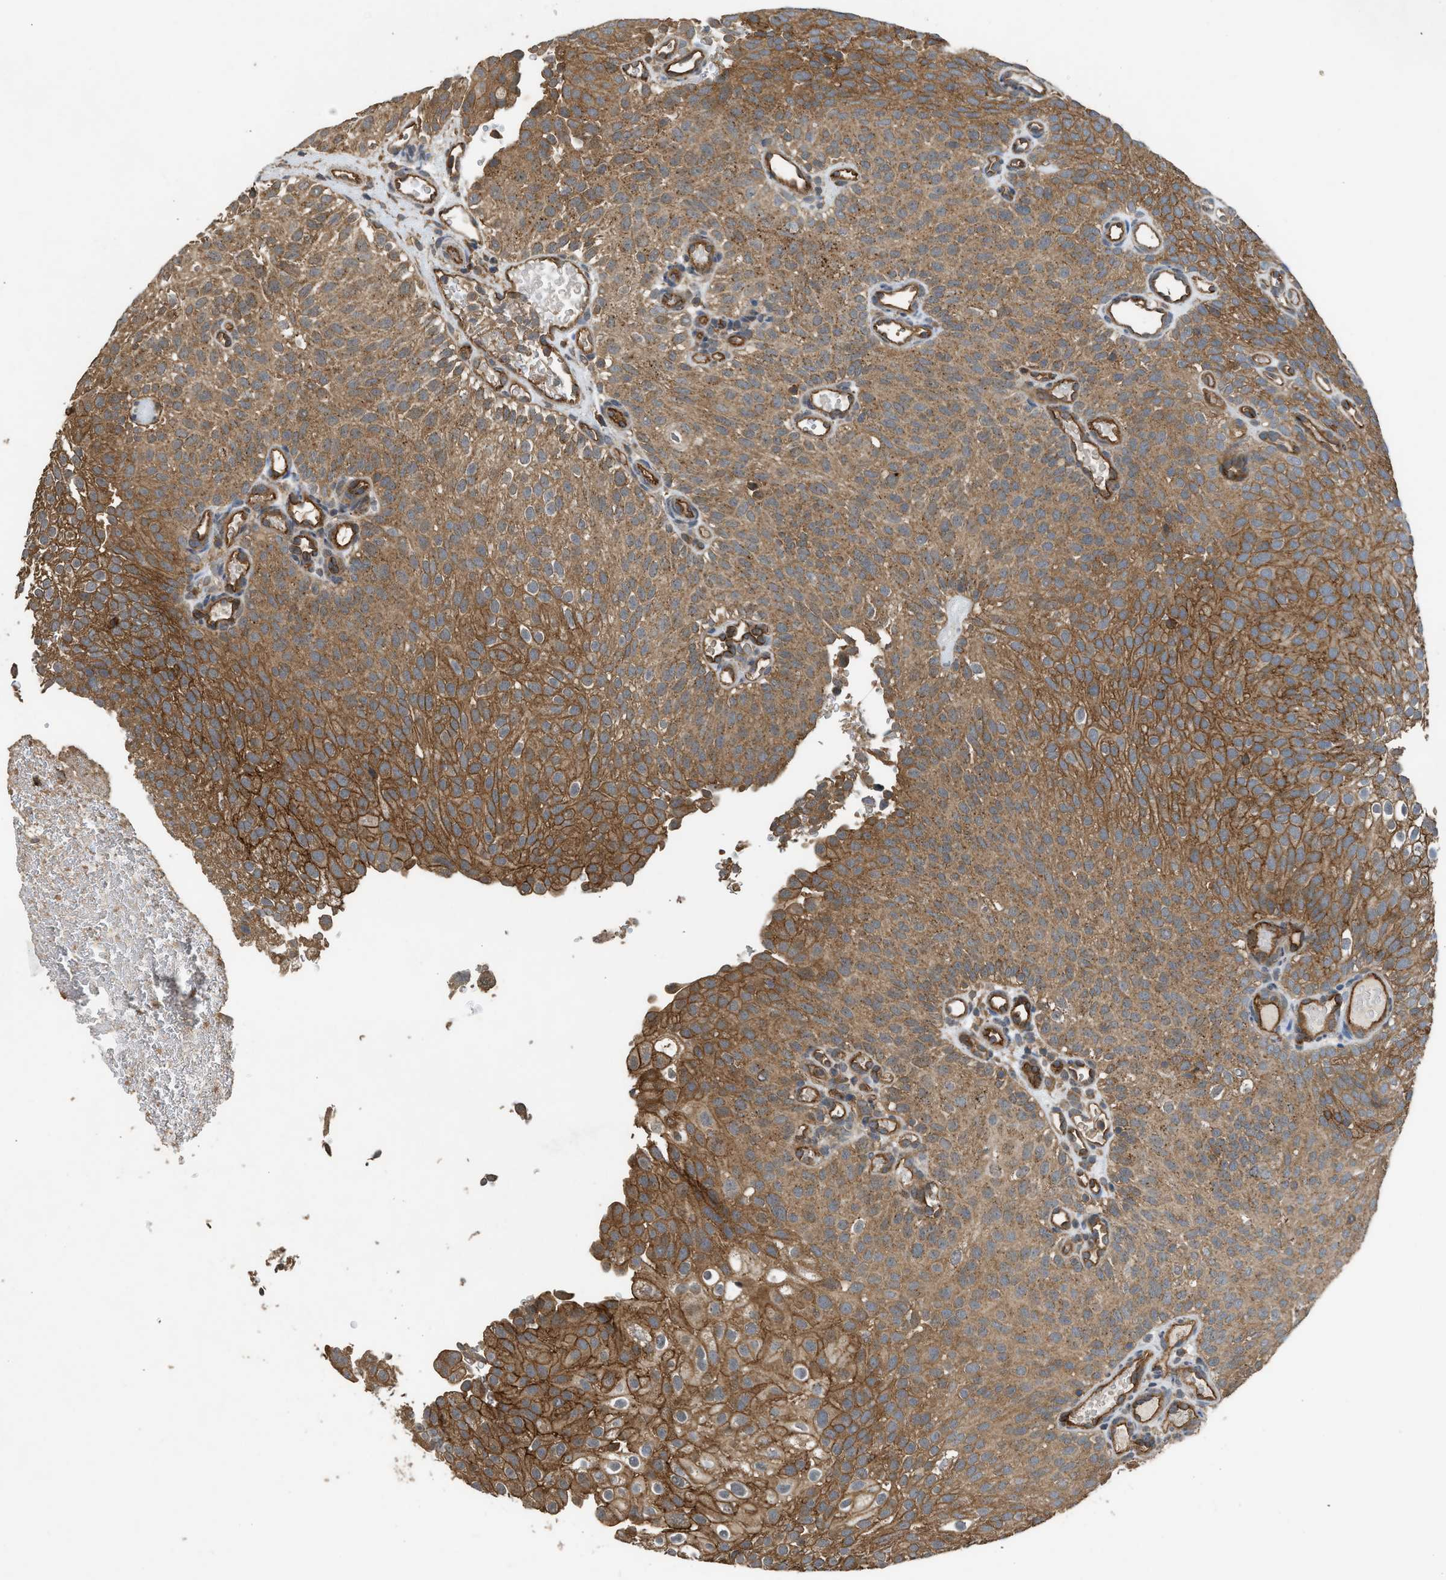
{"staining": {"intensity": "moderate", "quantity": ">75%", "location": "cytoplasmic/membranous"}, "tissue": "urothelial cancer", "cell_type": "Tumor cells", "image_type": "cancer", "snomed": [{"axis": "morphology", "description": "Urothelial carcinoma, Low grade"}, {"axis": "topography", "description": "Urinary bladder"}], "caption": "DAB immunohistochemical staining of human urothelial cancer exhibits moderate cytoplasmic/membranous protein expression in approximately >75% of tumor cells.", "gene": "HIP1R", "patient": {"sex": "male", "age": 78}}